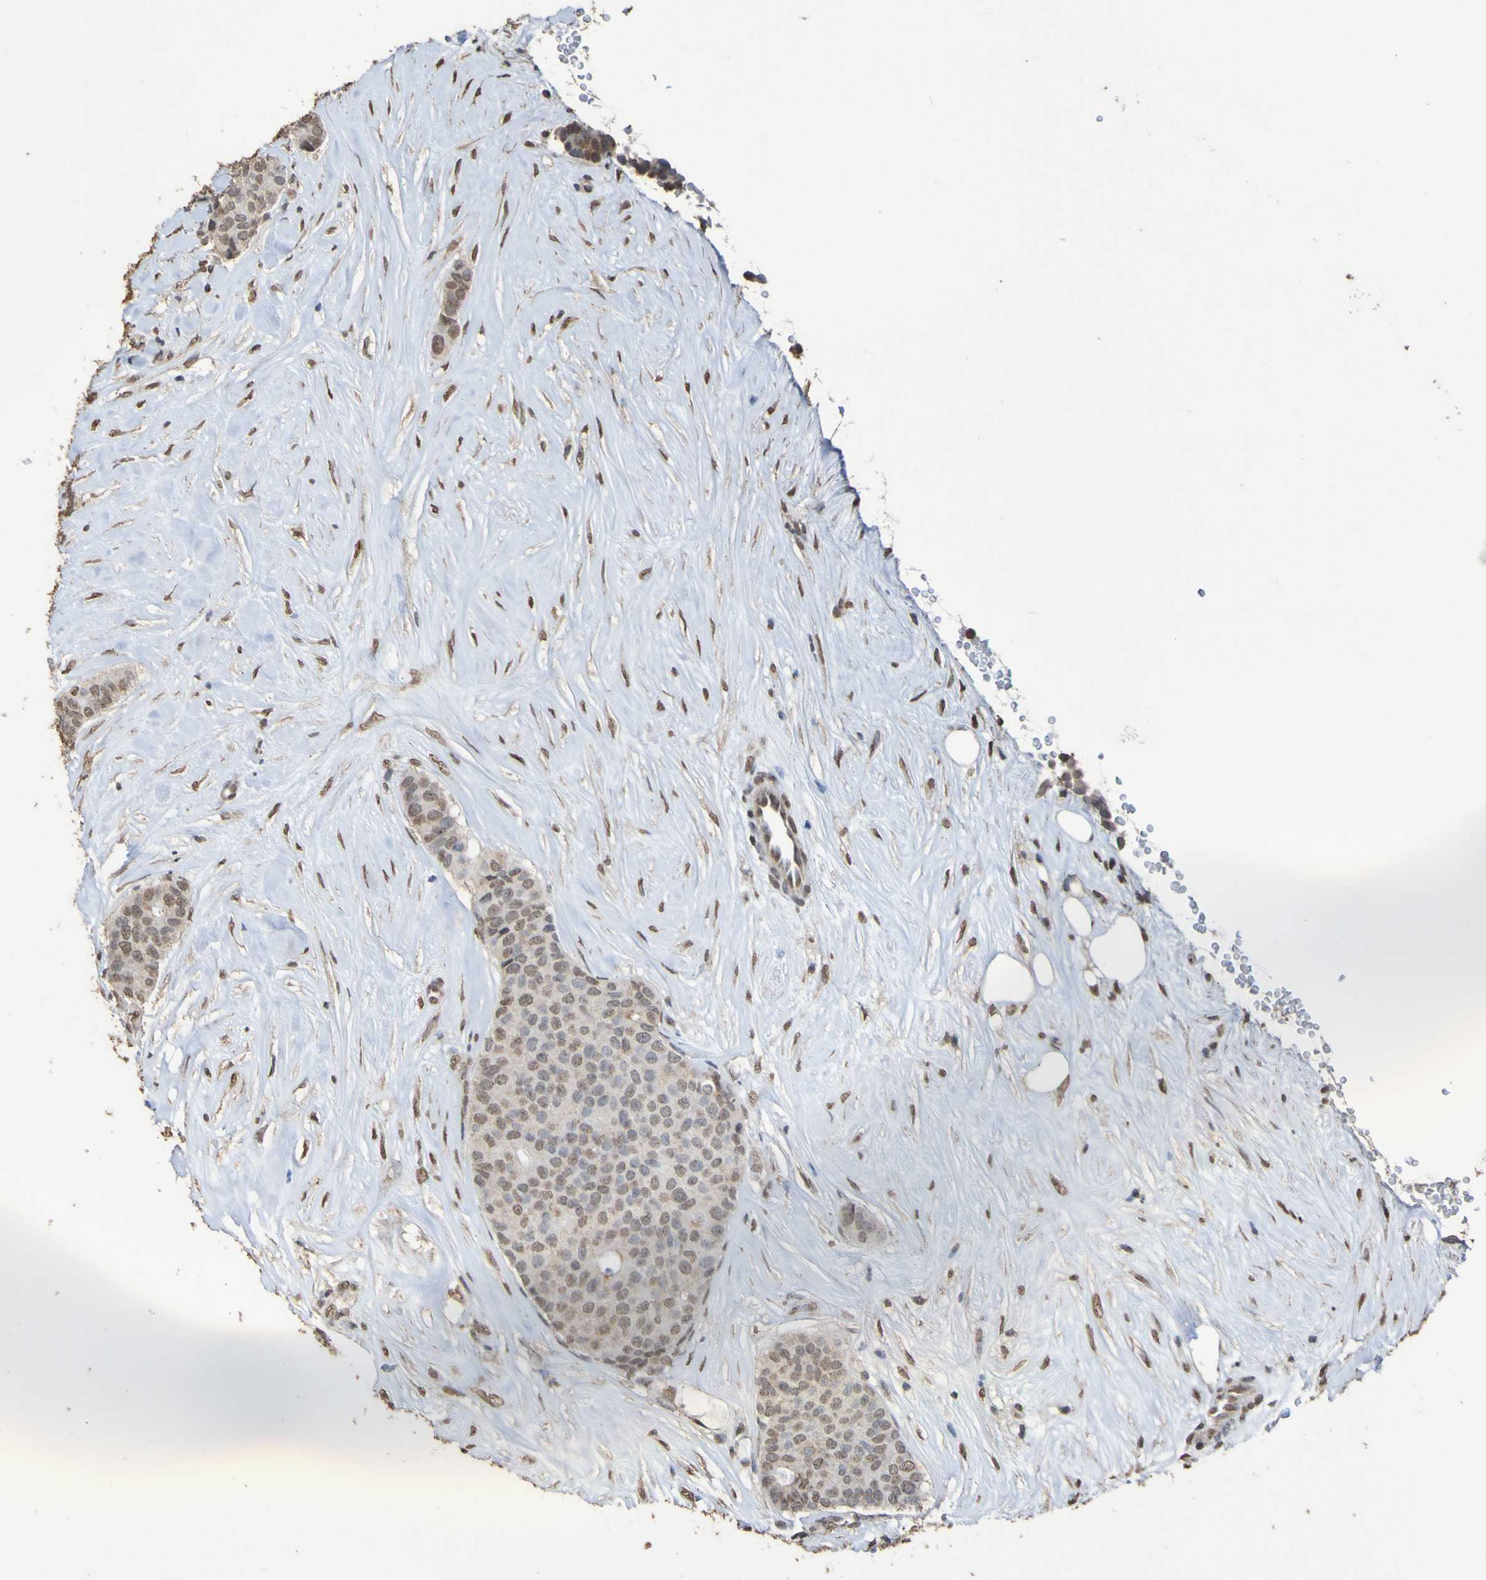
{"staining": {"intensity": "weak", "quantity": ">75%", "location": "nuclear"}, "tissue": "breast cancer", "cell_type": "Tumor cells", "image_type": "cancer", "snomed": [{"axis": "morphology", "description": "Duct carcinoma"}, {"axis": "topography", "description": "Breast"}], "caption": "Tumor cells display low levels of weak nuclear staining in approximately >75% of cells in breast cancer (intraductal carcinoma).", "gene": "ALKBH2", "patient": {"sex": "female", "age": 75}}